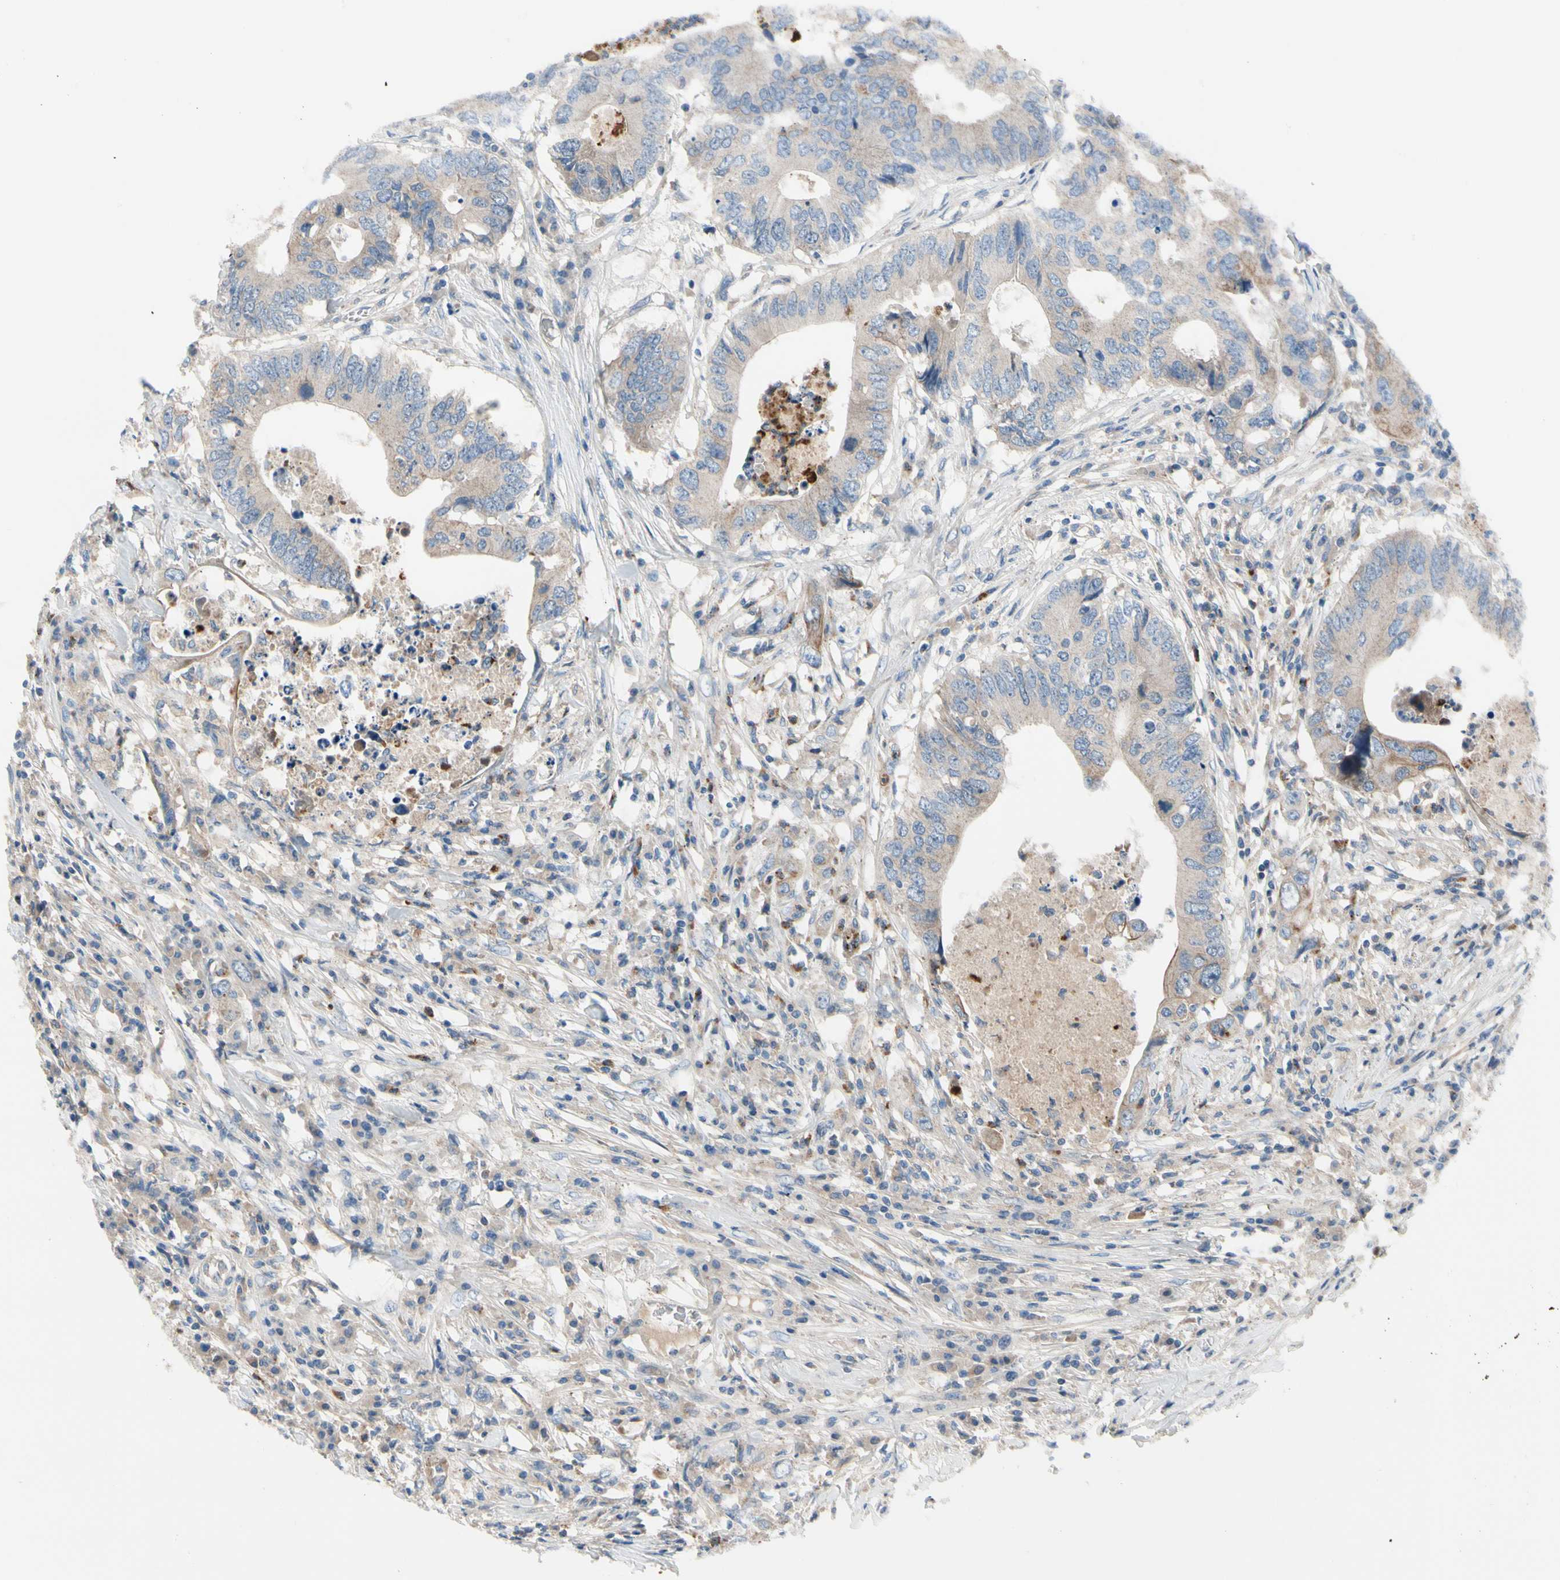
{"staining": {"intensity": "weak", "quantity": "25%-75%", "location": "cytoplasmic/membranous"}, "tissue": "colorectal cancer", "cell_type": "Tumor cells", "image_type": "cancer", "snomed": [{"axis": "morphology", "description": "Adenocarcinoma, NOS"}, {"axis": "topography", "description": "Colon"}], "caption": "A brown stain highlights weak cytoplasmic/membranous expression of a protein in colorectal cancer (adenocarcinoma) tumor cells.", "gene": "HJURP", "patient": {"sex": "male", "age": 71}}